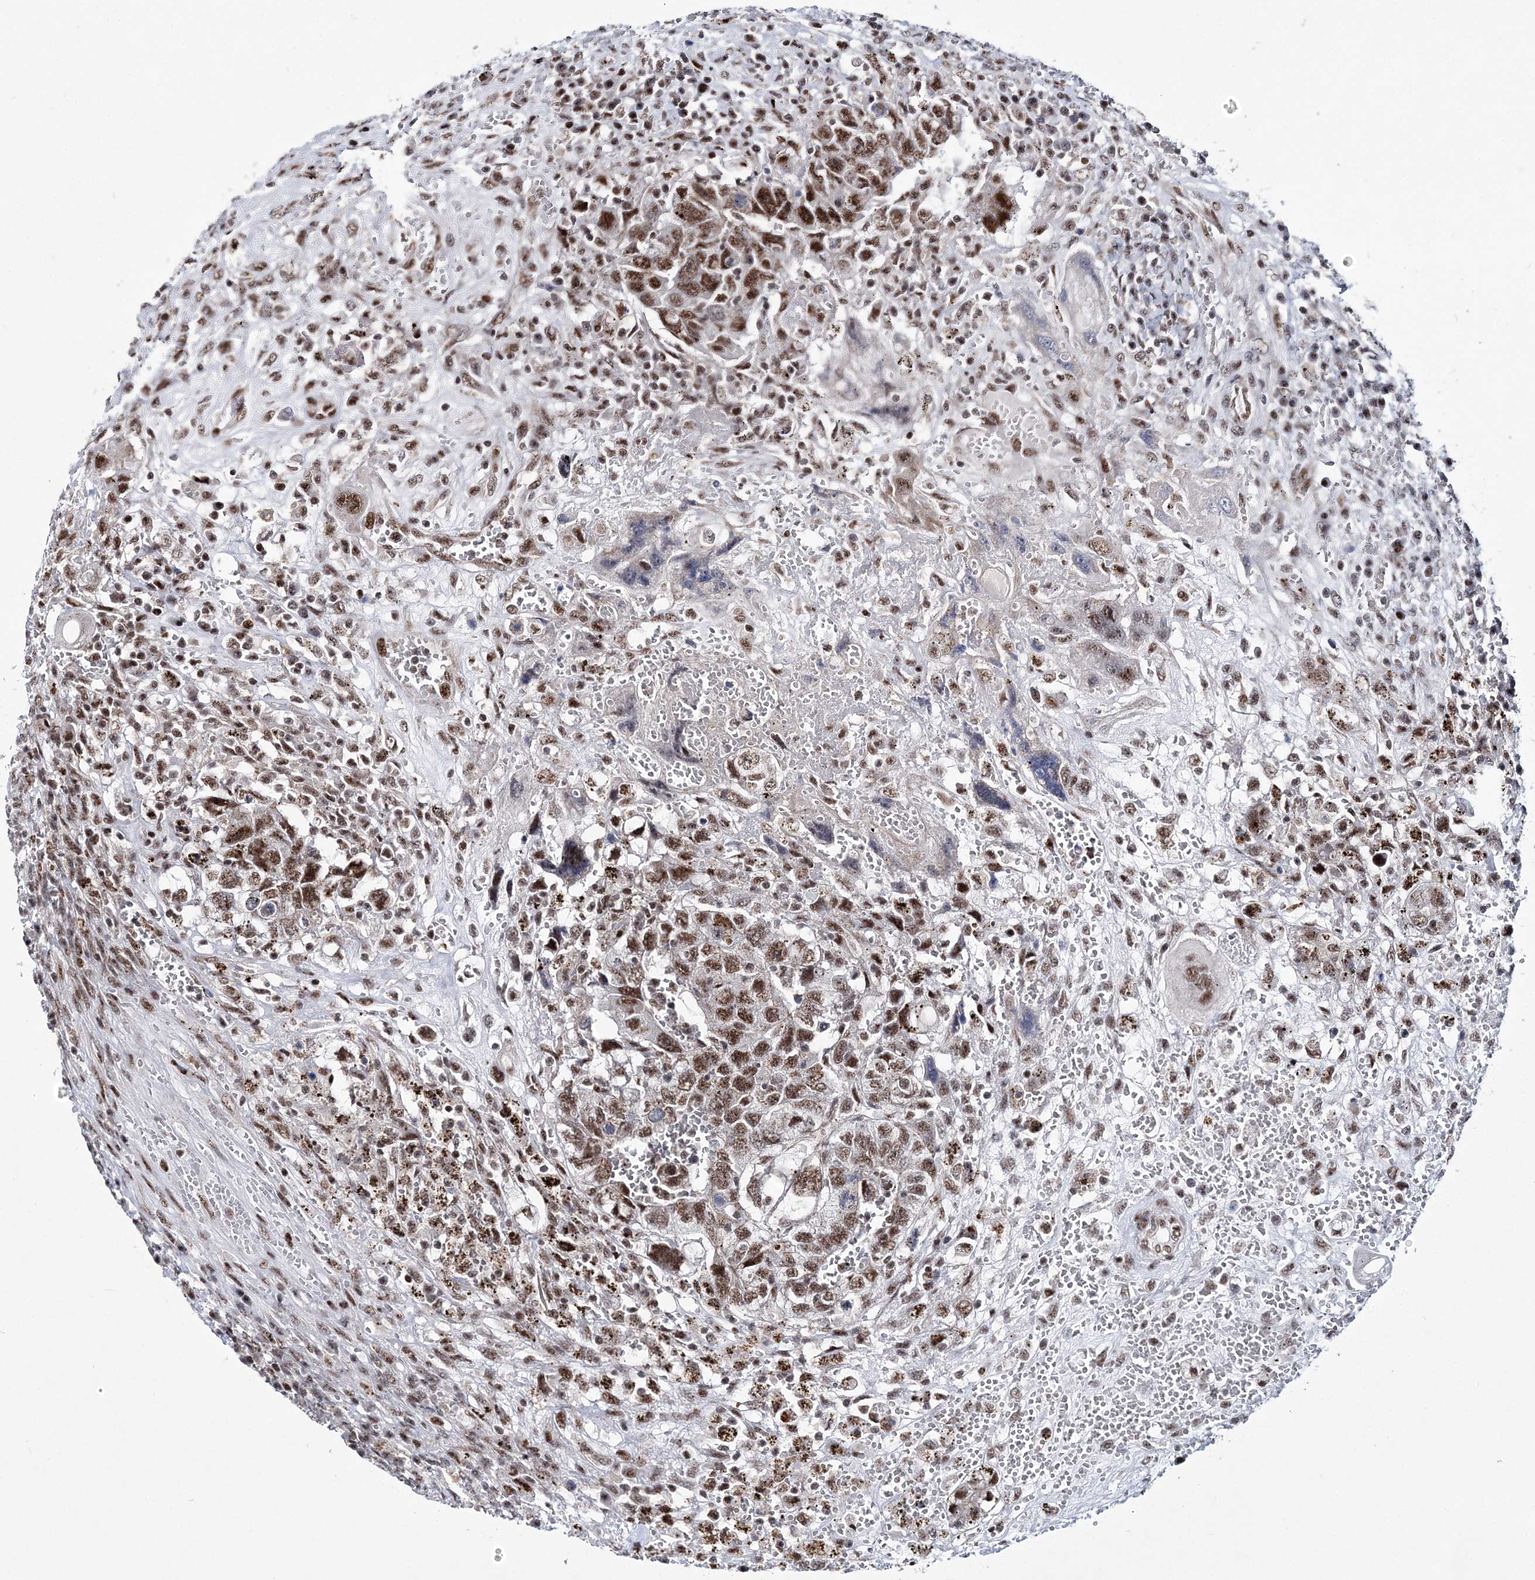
{"staining": {"intensity": "moderate", "quantity": ">75%", "location": "nuclear"}, "tissue": "testis cancer", "cell_type": "Tumor cells", "image_type": "cancer", "snomed": [{"axis": "morphology", "description": "Carcinoma, Embryonal, NOS"}, {"axis": "topography", "description": "Testis"}], "caption": "About >75% of tumor cells in testis embryonal carcinoma demonstrate moderate nuclear protein expression as visualized by brown immunohistochemical staining.", "gene": "TATDN2", "patient": {"sex": "male", "age": 26}}